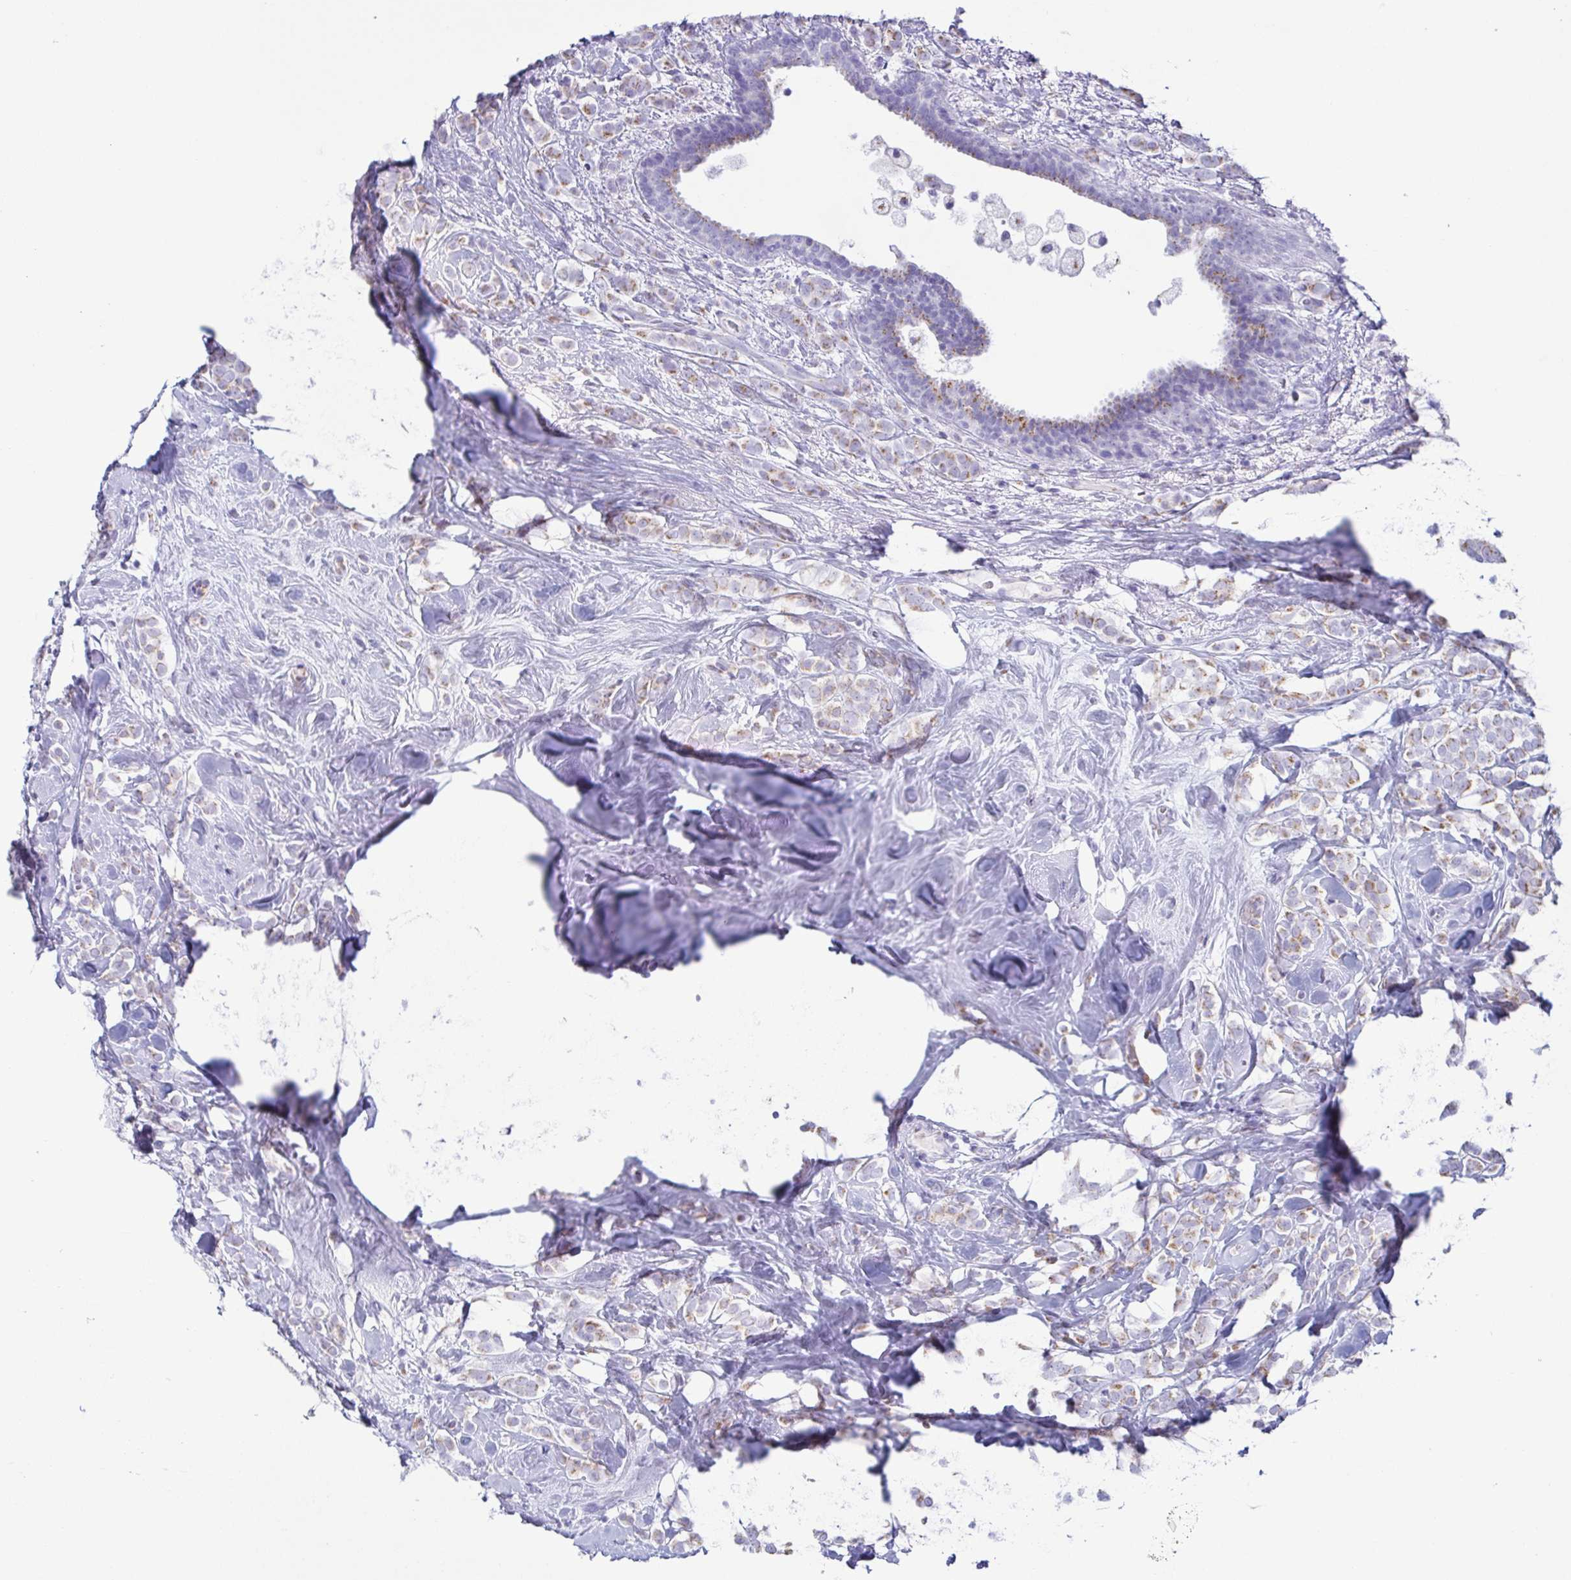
{"staining": {"intensity": "weak", "quantity": "25%-75%", "location": "cytoplasmic/membranous"}, "tissue": "breast cancer", "cell_type": "Tumor cells", "image_type": "cancer", "snomed": [{"axis": "morphology", "description": "Lobular carcinoma"}, {"axis": "topography", "description": "Breast"}], "caption": "An IHC histopathology image of tumor tissue is shown. Protein staining in brown highlights weak cytoplasmic/membranous positivity in breast cancer within tumor cells.", "gene": "AZU1", "patient": {"sex": "female", "age": 49}}